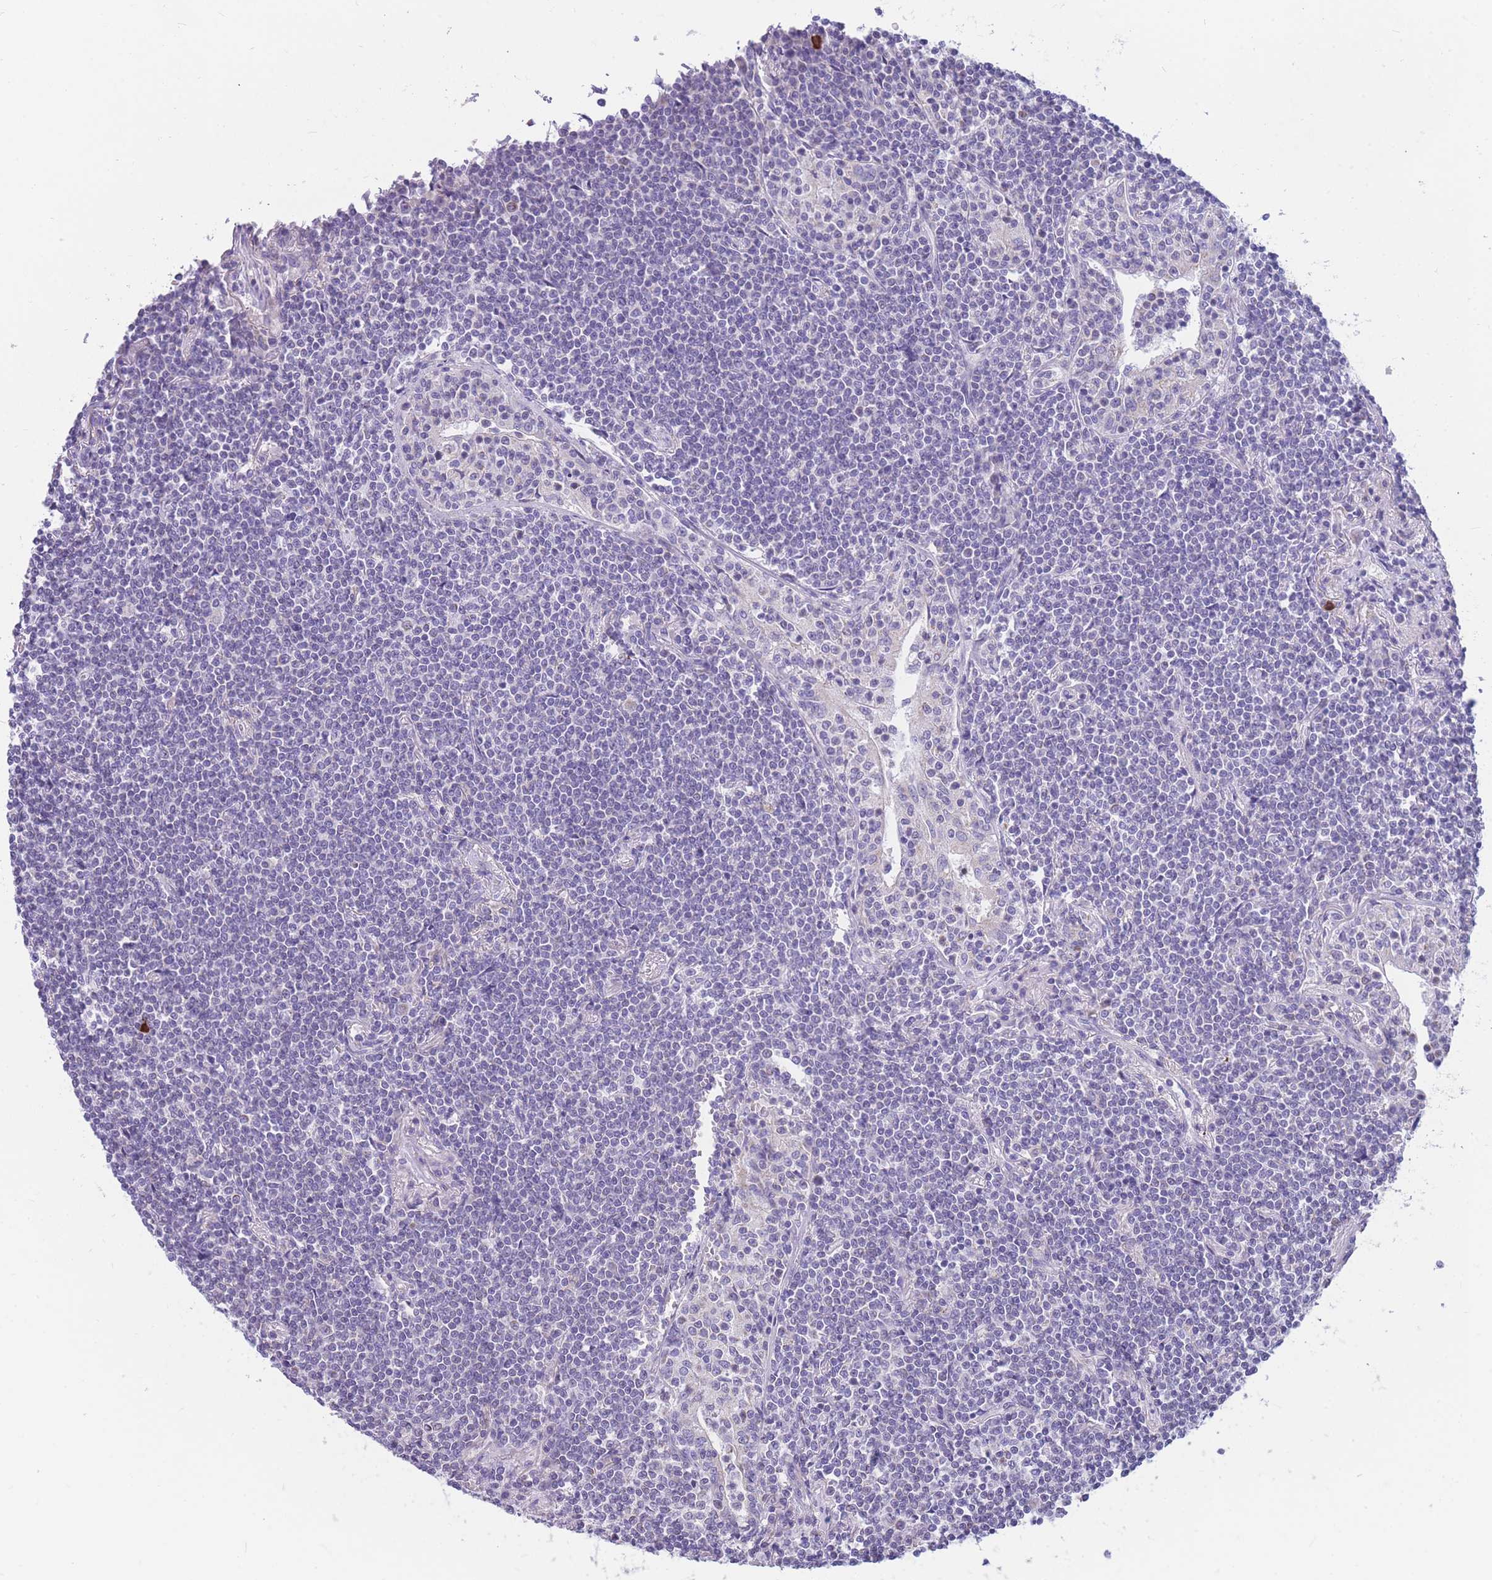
{"staining": {"intensity": "negative", "quantity": "none", "location": "none"}, "tissue": "lymphoma", "cell_type": "Tumor cells", "image_type": "cancer", "snomed": [{"axis": "morphology", "description": "Malignant lymphoma, non-Hodgkin's type, Low grade"}, {"axis": "topography", "description": "Lung"}], "caption": "DAB (3,3'-diaminobenzidine) immunohistochemical staining of human lymphoma demonstrates no significant expression in tumor cells.", "gene": "DHRS11", "patient": {"sex": "female", "age": 71}}